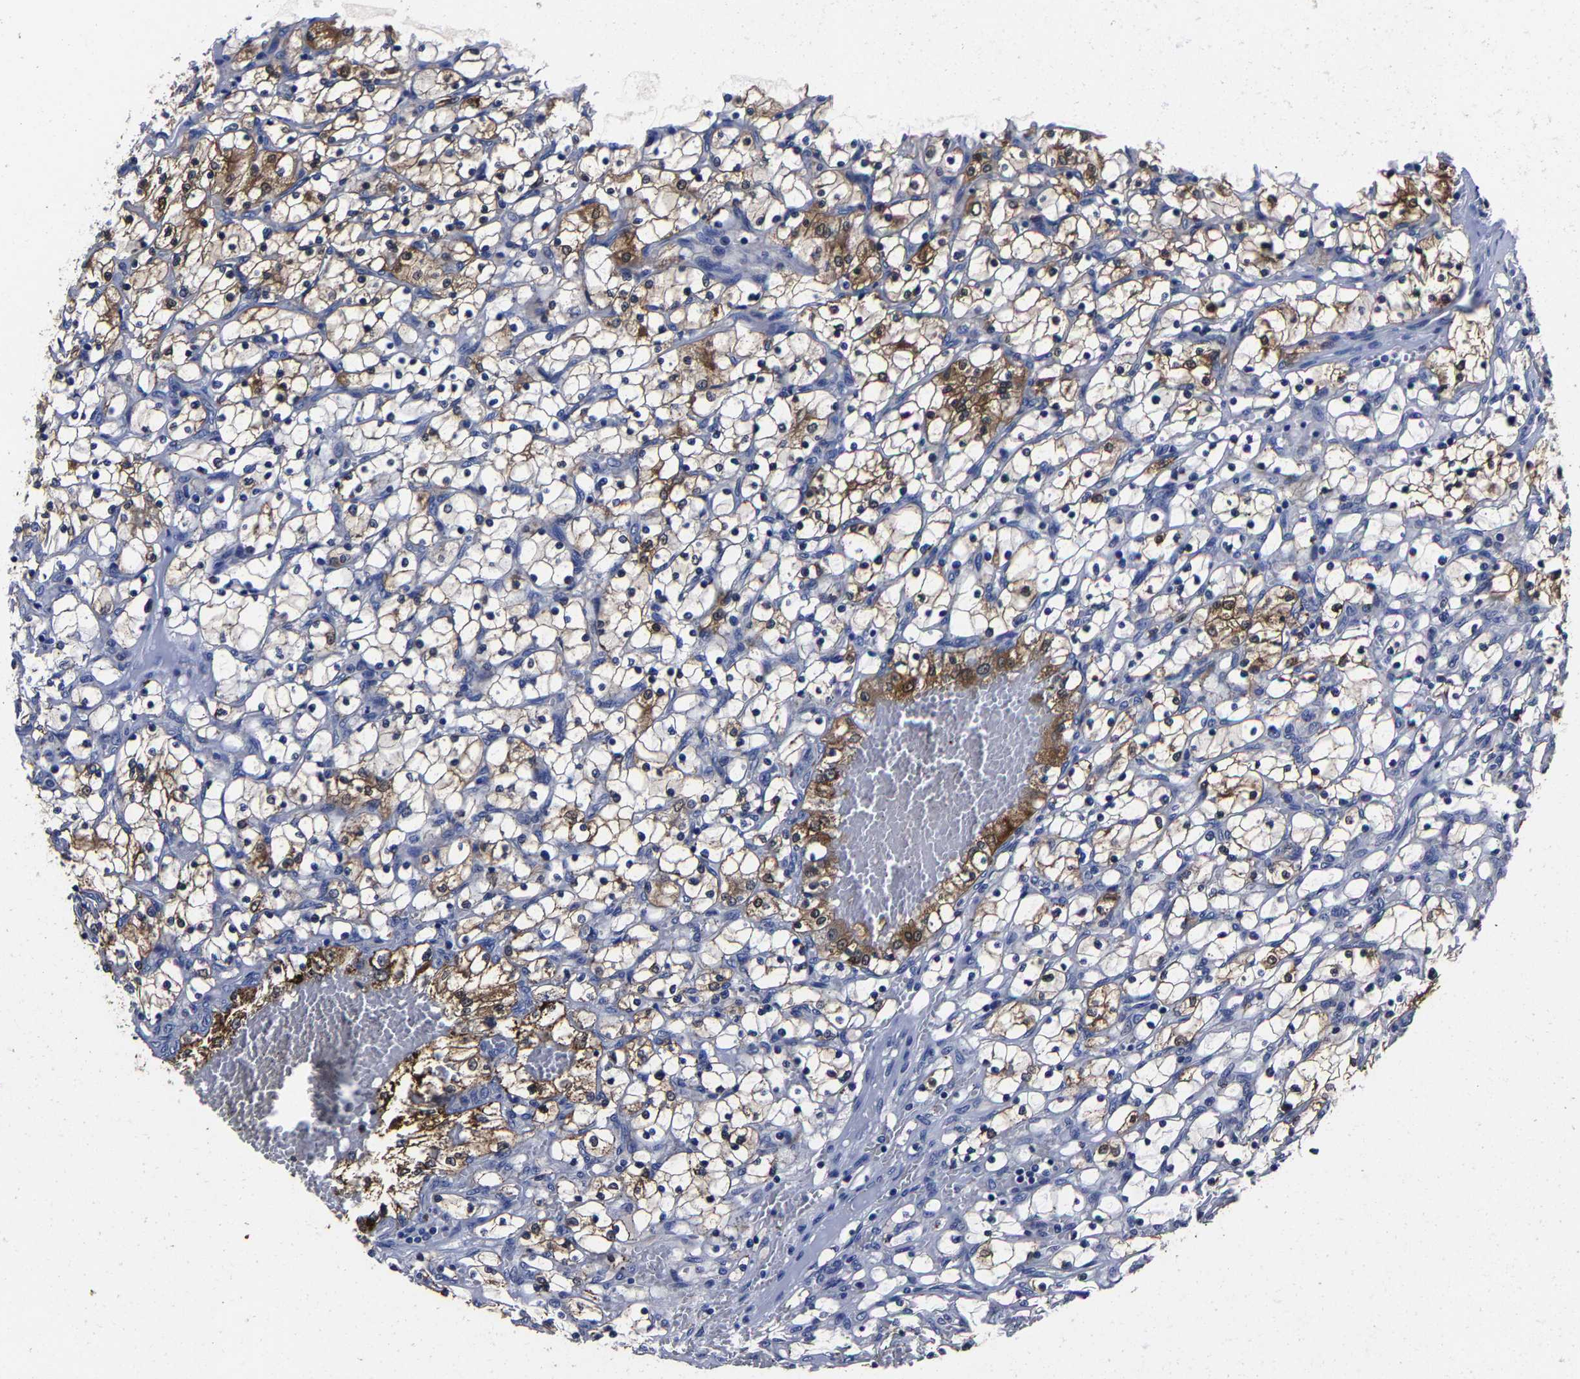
{"staining": {"intensity": "moderate", "quantity": "<25%", "location": "cytoplasmic/membranous"}, "tissue": "renal cancer", "cell_type": "Tumor cells", "image_type": "cancer", "snomed": [{"axis": "morphology", "description": "Adenocarcinoma, NOS"}, {"axis": "topography", "description": "Kidney"}], "caption": "Immunohistochemistry (IHC) image of neoplastic tissue: human renal adenocarcinoma stained using immunohistochemistry (IHC) displays low levels of moderate protein expression localized specifically in the cytoplasmic/membranous of tumor cells, appearing as a cytoplasmic/membranous brown color.", "gene": "PSPH", "patient": {"sex": "female", "age": 69}}